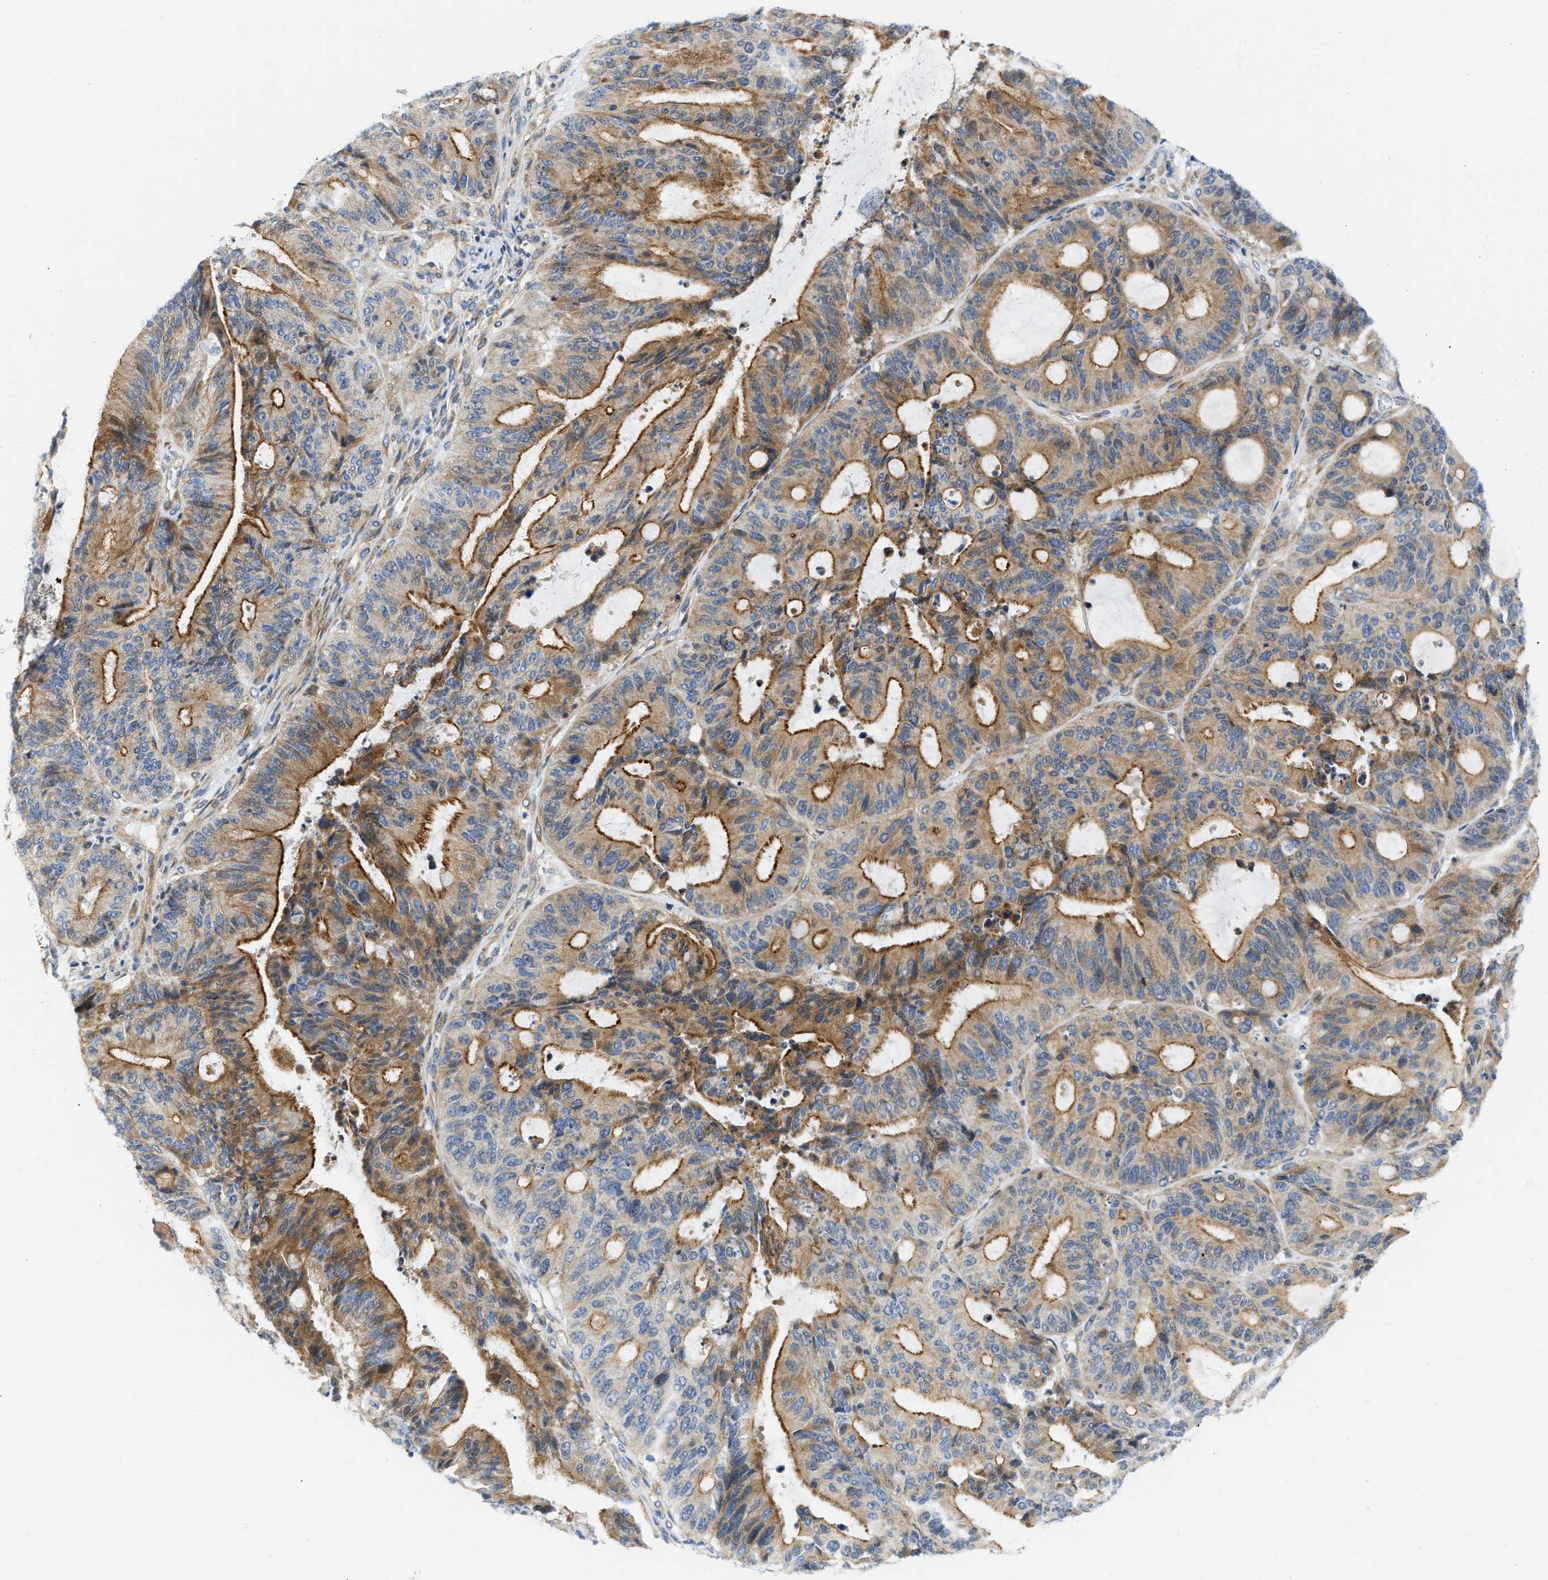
{"staining": {"intensity": "strong", "quantity": "25%-75%", "location": "cytoplasmic/membranous"}, "tissue": "liver cancer", "cell_type": "Tumor cells", "image_type": "cancer", "snomed": [{"axis": "morphology", "description": "Cholangiocarcinoma"}, {"axis": "topography", "description": "Liver"}], "caption": "A histopathology image of human cholangiocarcinoma (liver) stained for a protein demonstrates strong cytoplasmic/membranous brown staining in tumor cells.", "gene": "FHL1", "patient": {"sex": "female", "age": 73}}